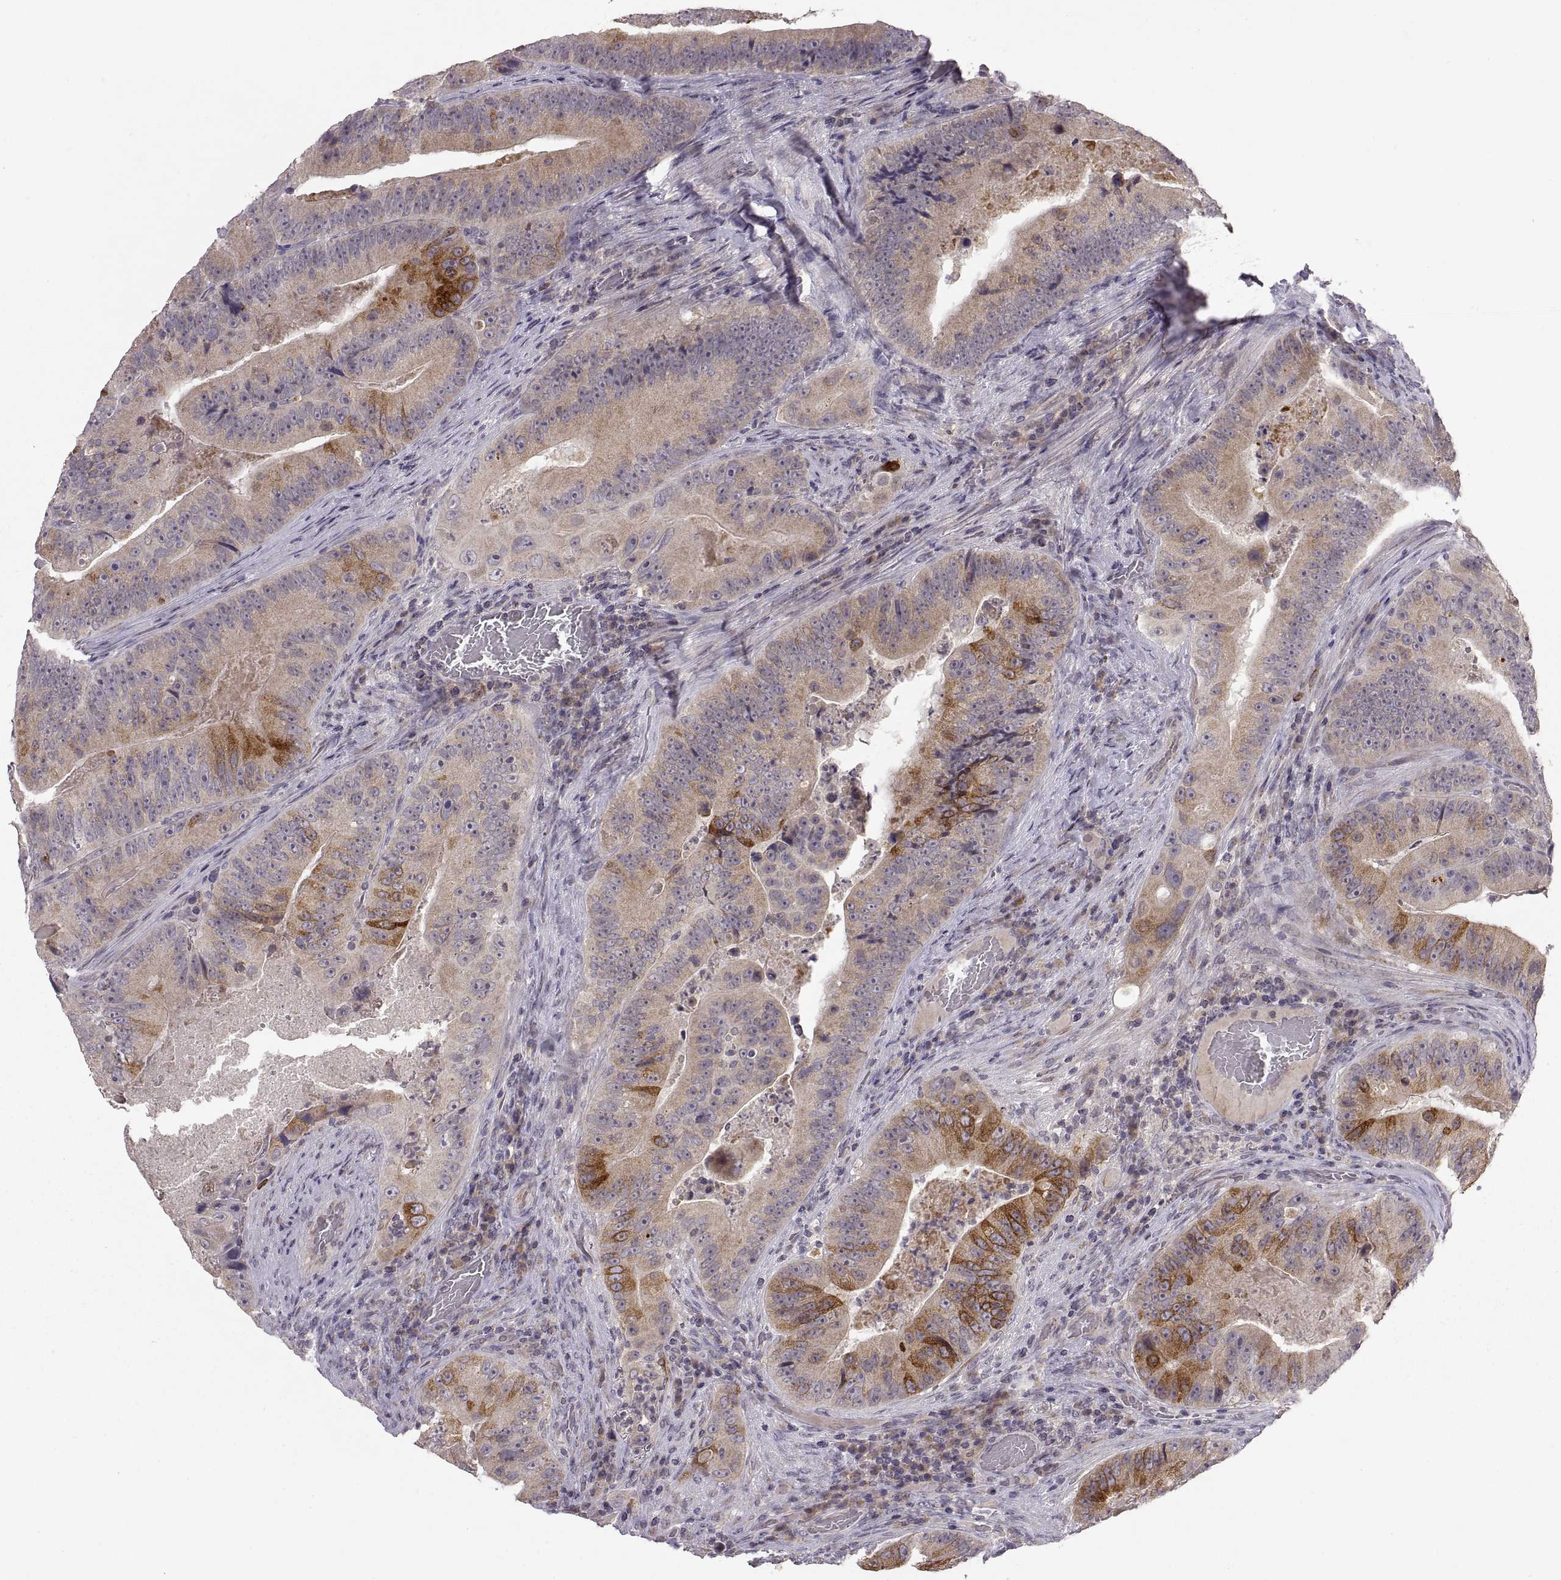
{"staining": {"intensity": "strong", "quantity": "<25%", "location": "cytoplasmic/membranous"}, "tissue": "colorectal cancer", "cell_type": "Tumor cells", "image_type": "cancer", "snomed": [{"axis": "morphology", "description": "Adenocarcinoma, NOS"}, {"axis": "topography", "description": "Colon"}], "caption": "An immunohistochemistry (IHC) image of tumor tissue is shown. Protein staining in brown shows strong cytoplasmic/membranous positivity in colorectal cancer (adenocarcinoma) within tumor cells.", "gene": "HMGCR", "patient": {"sex": "female", "age": 86}}